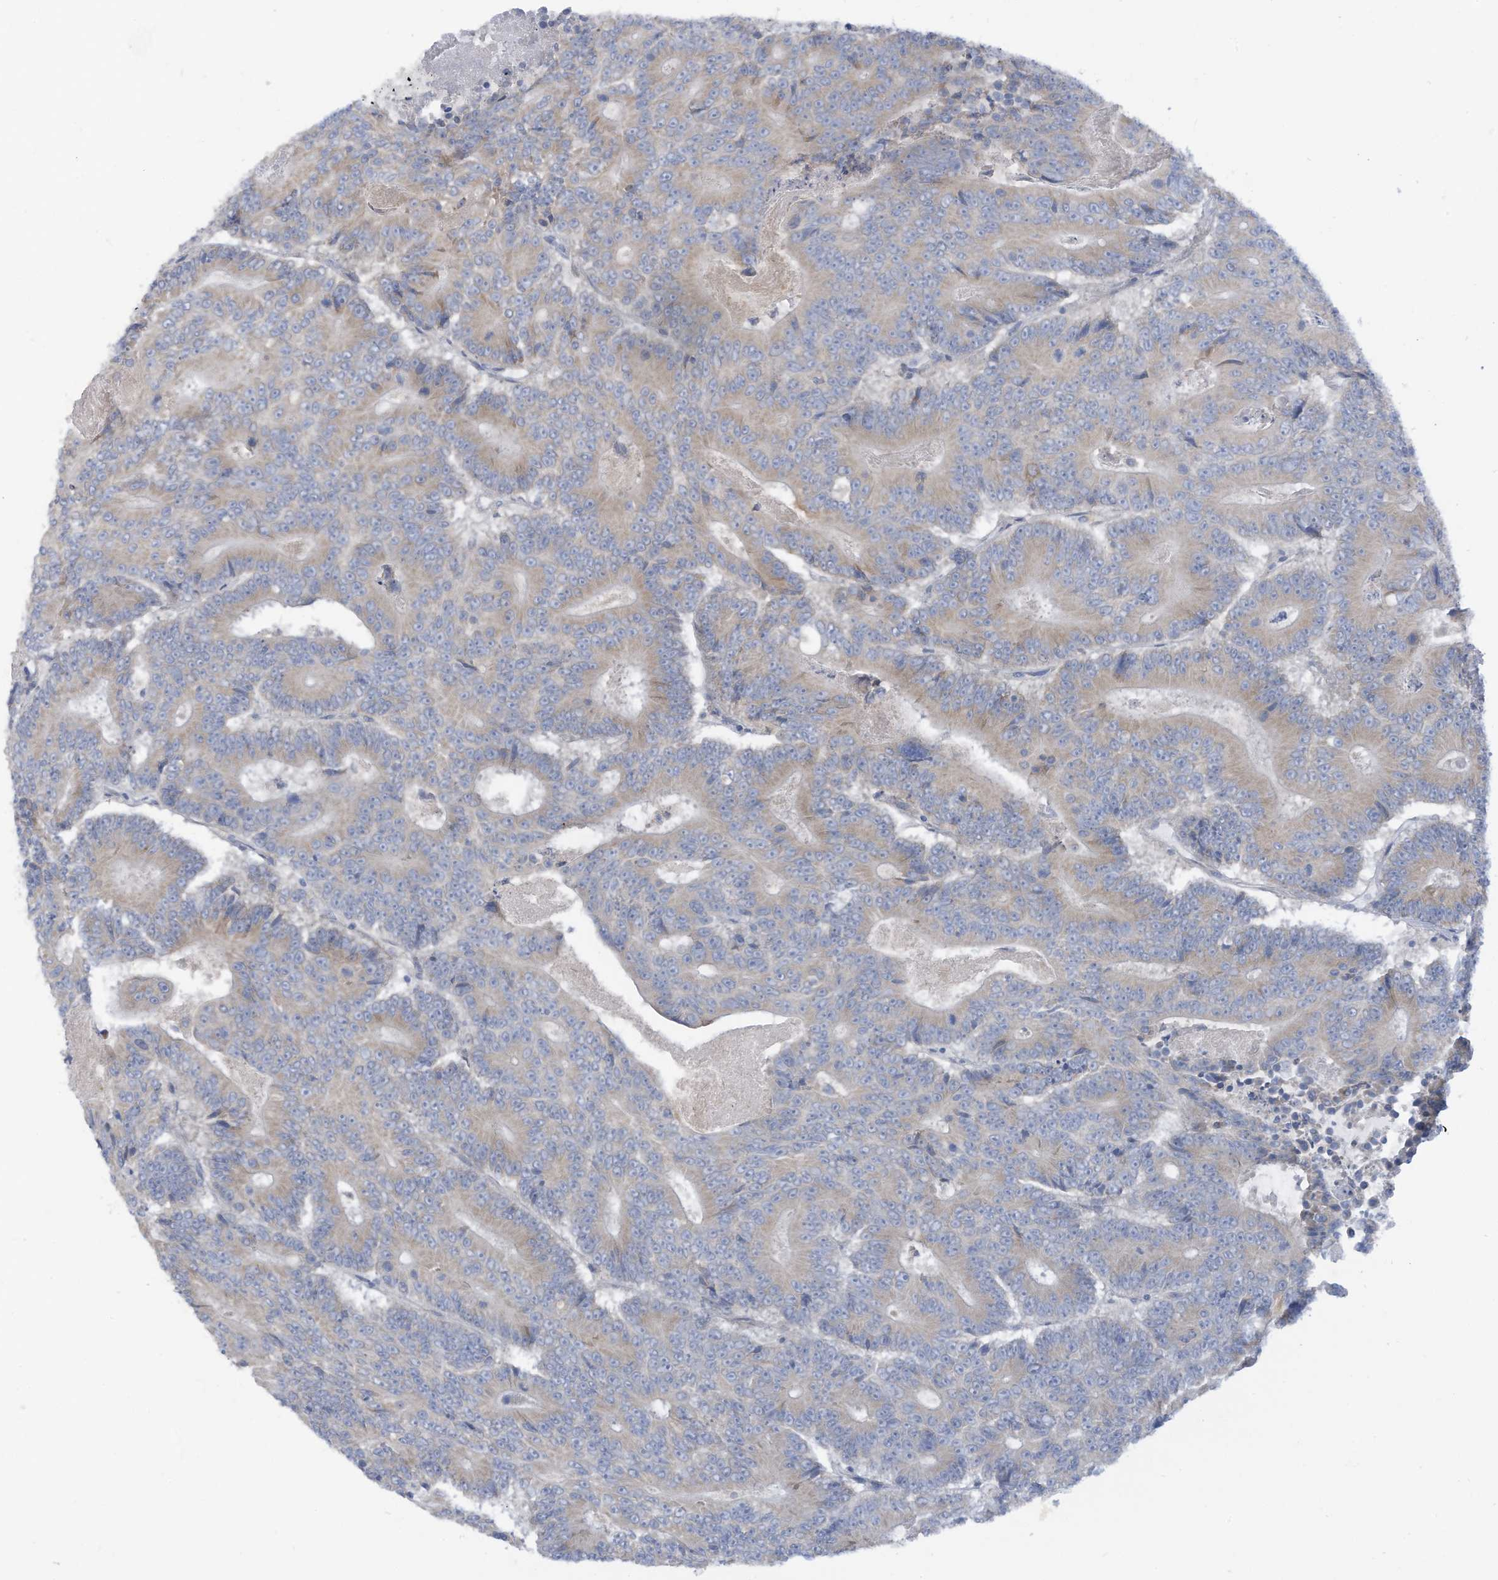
{"staining": {"intensity": "weak", "quantity": "25%-75%", "location": "cytoplasmic/membranous"}, "tissue": "colorectal cancer", "cell_type": "Tumor cells", "image_type": "cancer", "snomed": [{"axis": "morphology", "description": "Adenocarcinoma, NOS"}, {"axis": "topography", "description": "Colon"}], "caption": "The photomicrograph shows immunohistochemical staining of adenocarcinoma (colorectal). There is weak cytoplasmic/membranous expression is seen in approximately 25%-75% of tumor cells. (brown staining indicates protein expression, while blue staining denotes nuclei).", "gene": "TRMT2B", "patient": {"sex": "male", "age": 83}}